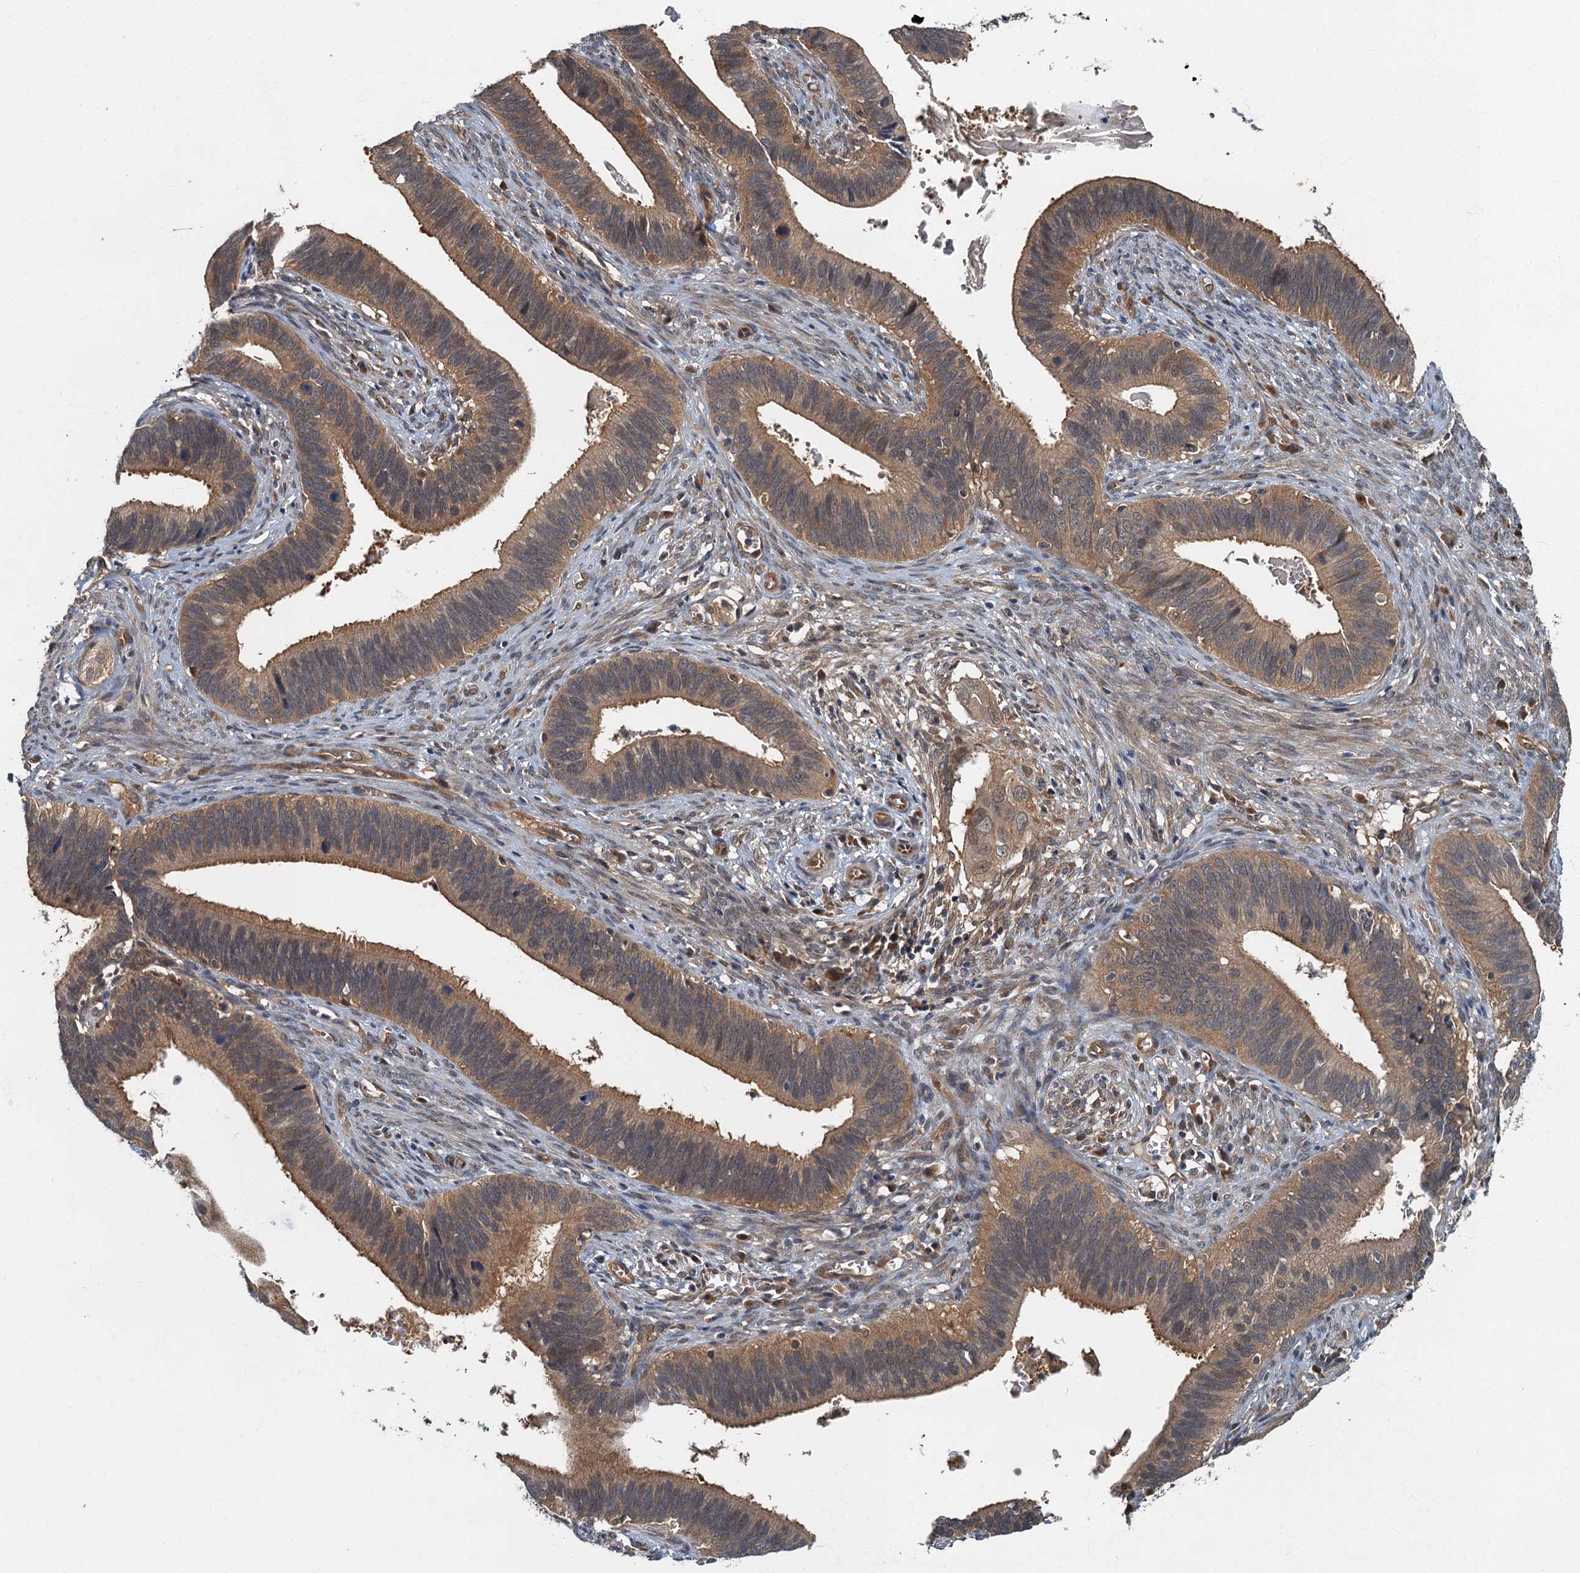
{"staining": {"intensity": "moderate", "quantity": ">75%", "location": "cytoplasmic/membranous"}, "tissue": "cervical cancer", "cell_type": "Tumor cells", "image_type": "cancer", "snomed": [{"axis": "morphology", "description": "Adenocarcinoma, NOS"}, {"axis": "topography", "description": "Cervix"}], "caption": "Moderate cytoplasmic/membranous staining is identified in approximately >75% of tumor cells in cervical adenocarcinoma.", "gene": "TBCK", "patient": {"sex": "female", "age": 42}}